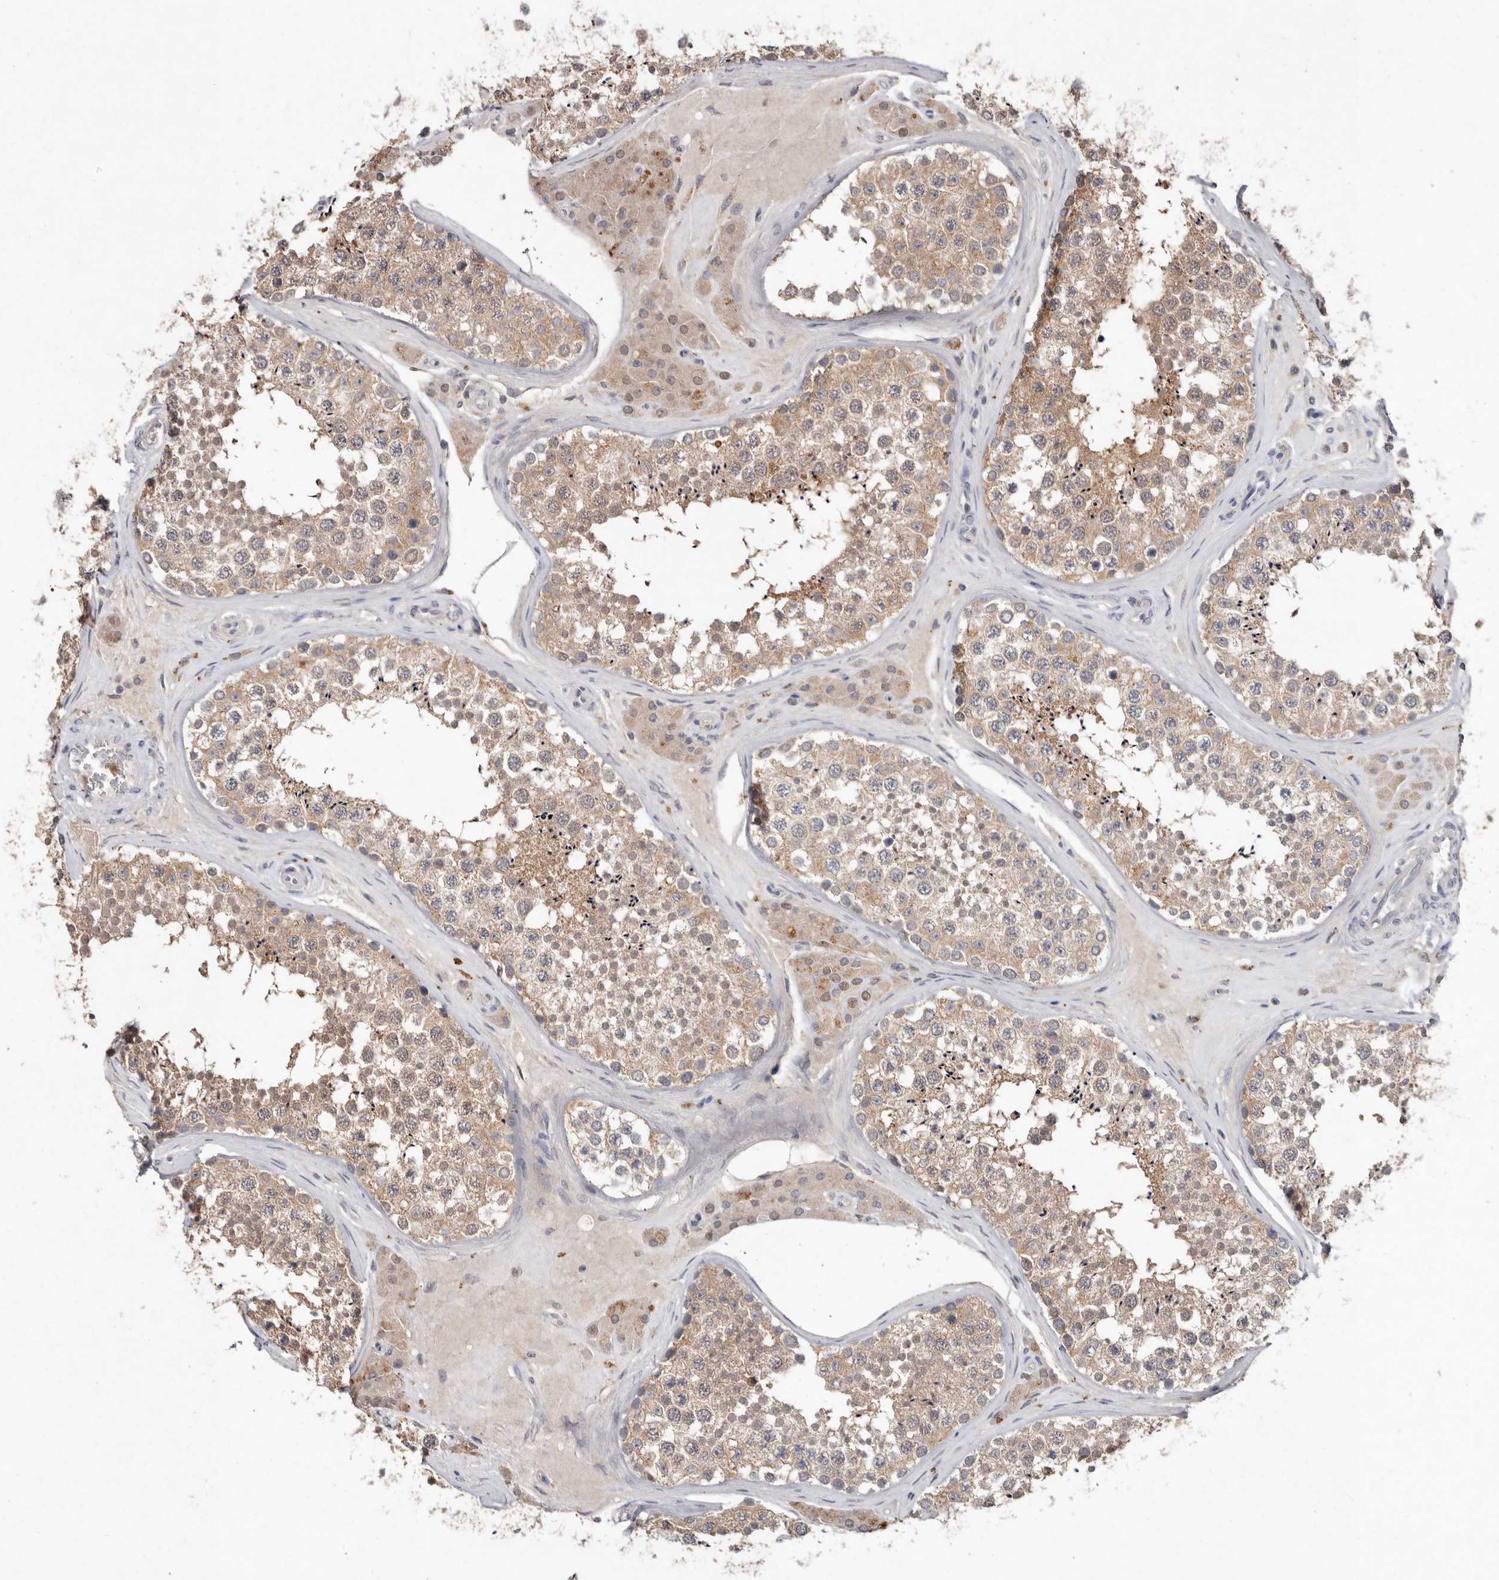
{"staining": {"intensity": "moderate", "quantity": ">75%", "location": "cytoplasmic/membranous"}, "tissue": "testis", "cell_type": "Cells in seminiferous ducts", "image_type": "normal", "snomed": [{"axis": "morphology", "description": "Normal tissue, NOS"}, {"axis": "topography", "description": "Testis"}], "caption": "The immunohistochemical stain shows moderate cytoplasmic/membranous expression in cells in seminiferous ducts of benign testis.", "gene": "EDEM1", "patient": {"sex": "male", "age": 46}}